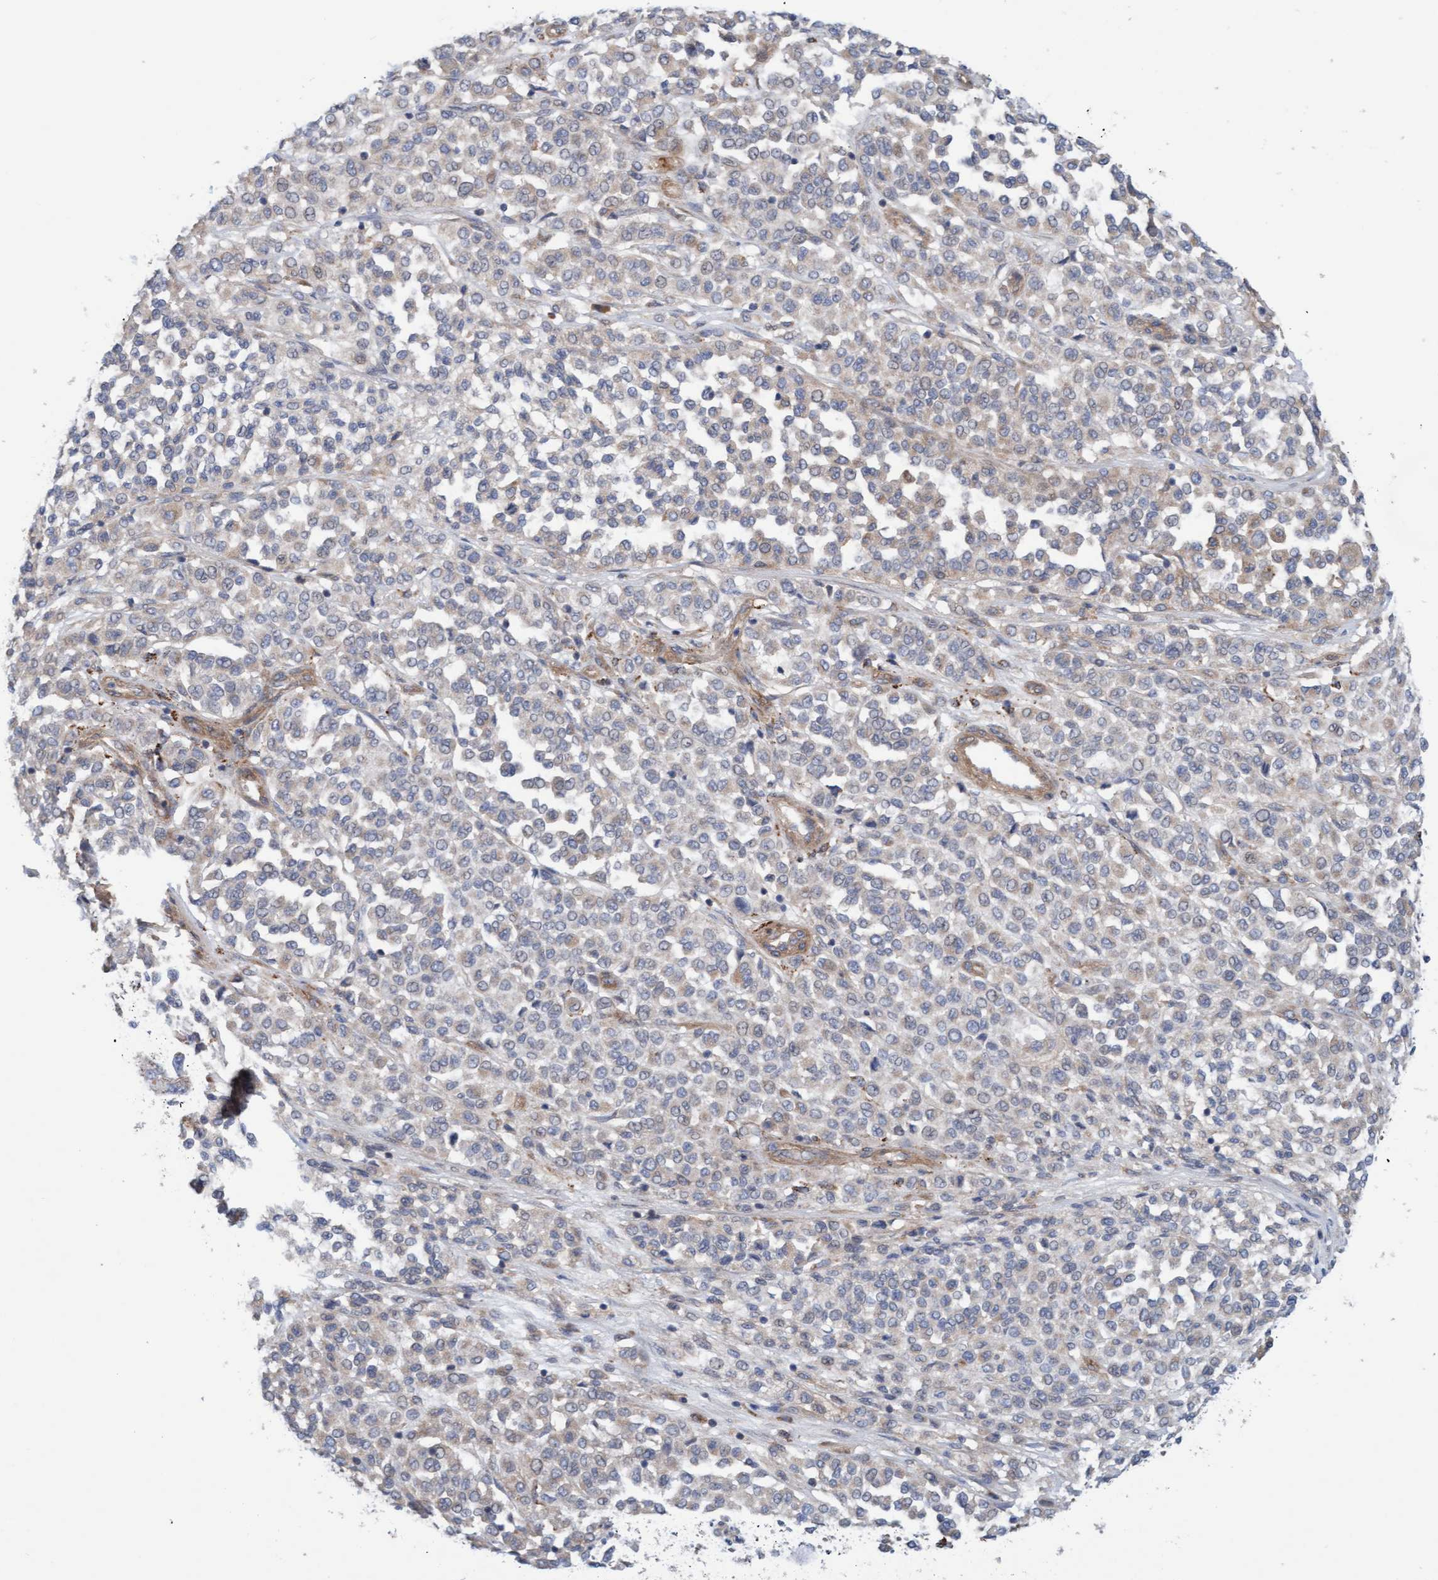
{"staining": {"intensity": "weak", "quantity": "25%-75%", "location": "cytoplasmic/membranous"}, "tissue": "melanoma", "cell_type": "Tumor cells", "image_type": "cancer", "snomed": [{"axis": "morphology", "description": "Malignant melanoma, Metastatic site"}, {"axis": "topography", "description": "Pancreas"}], "caption": "Protein expression analysis of melanoma demonstrates weak cytoplasmic/membranous positivity in approximately 25%-75% of tumor cells.", "gene": "CDK5RAP3", "patient": {"sex": "female", "age": 30}}